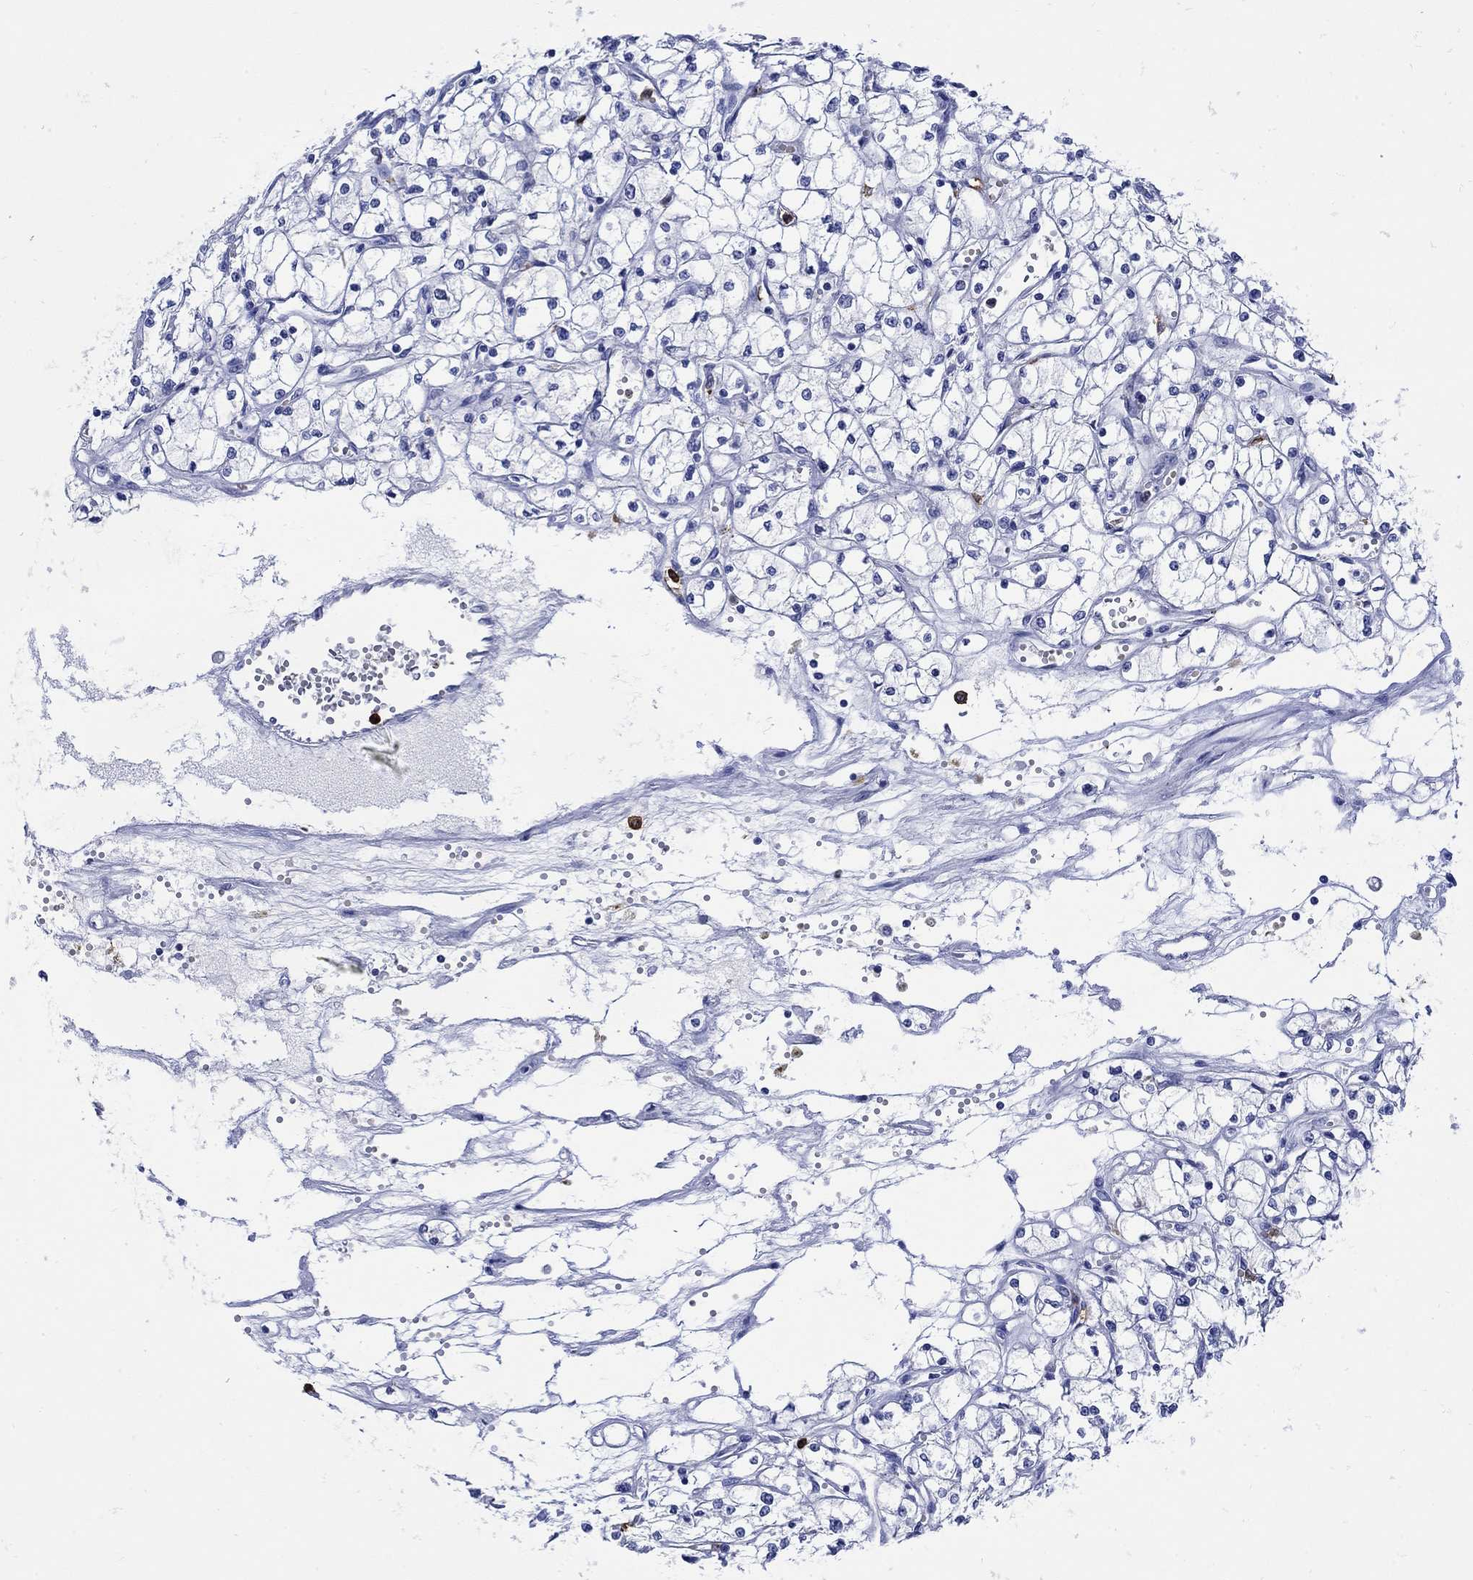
{"staining": {"intensity": "negative", "quantity": "none", "location": "none"}, "tissue": "renal cancer", "cell_type": "Tumor cells", "image_type": "cancer", "snomed": [{"axis": "morphology", "description": "Adenocarcinoma, NOS"}, {"axis": "topography", "description": "Kidney"}], "caption": "The immunohistochemistry micrograph has no significant staining in tumor cells of adenocarcinoma (renal) tissue. The staining was performed using DAB to visualize the protein expression in brown, while the nuclei were stained in blue with hematoxylin (Magnification: 20x).", "gene": "LINGO3", "patient": {"sex": "male", "age": 67}}